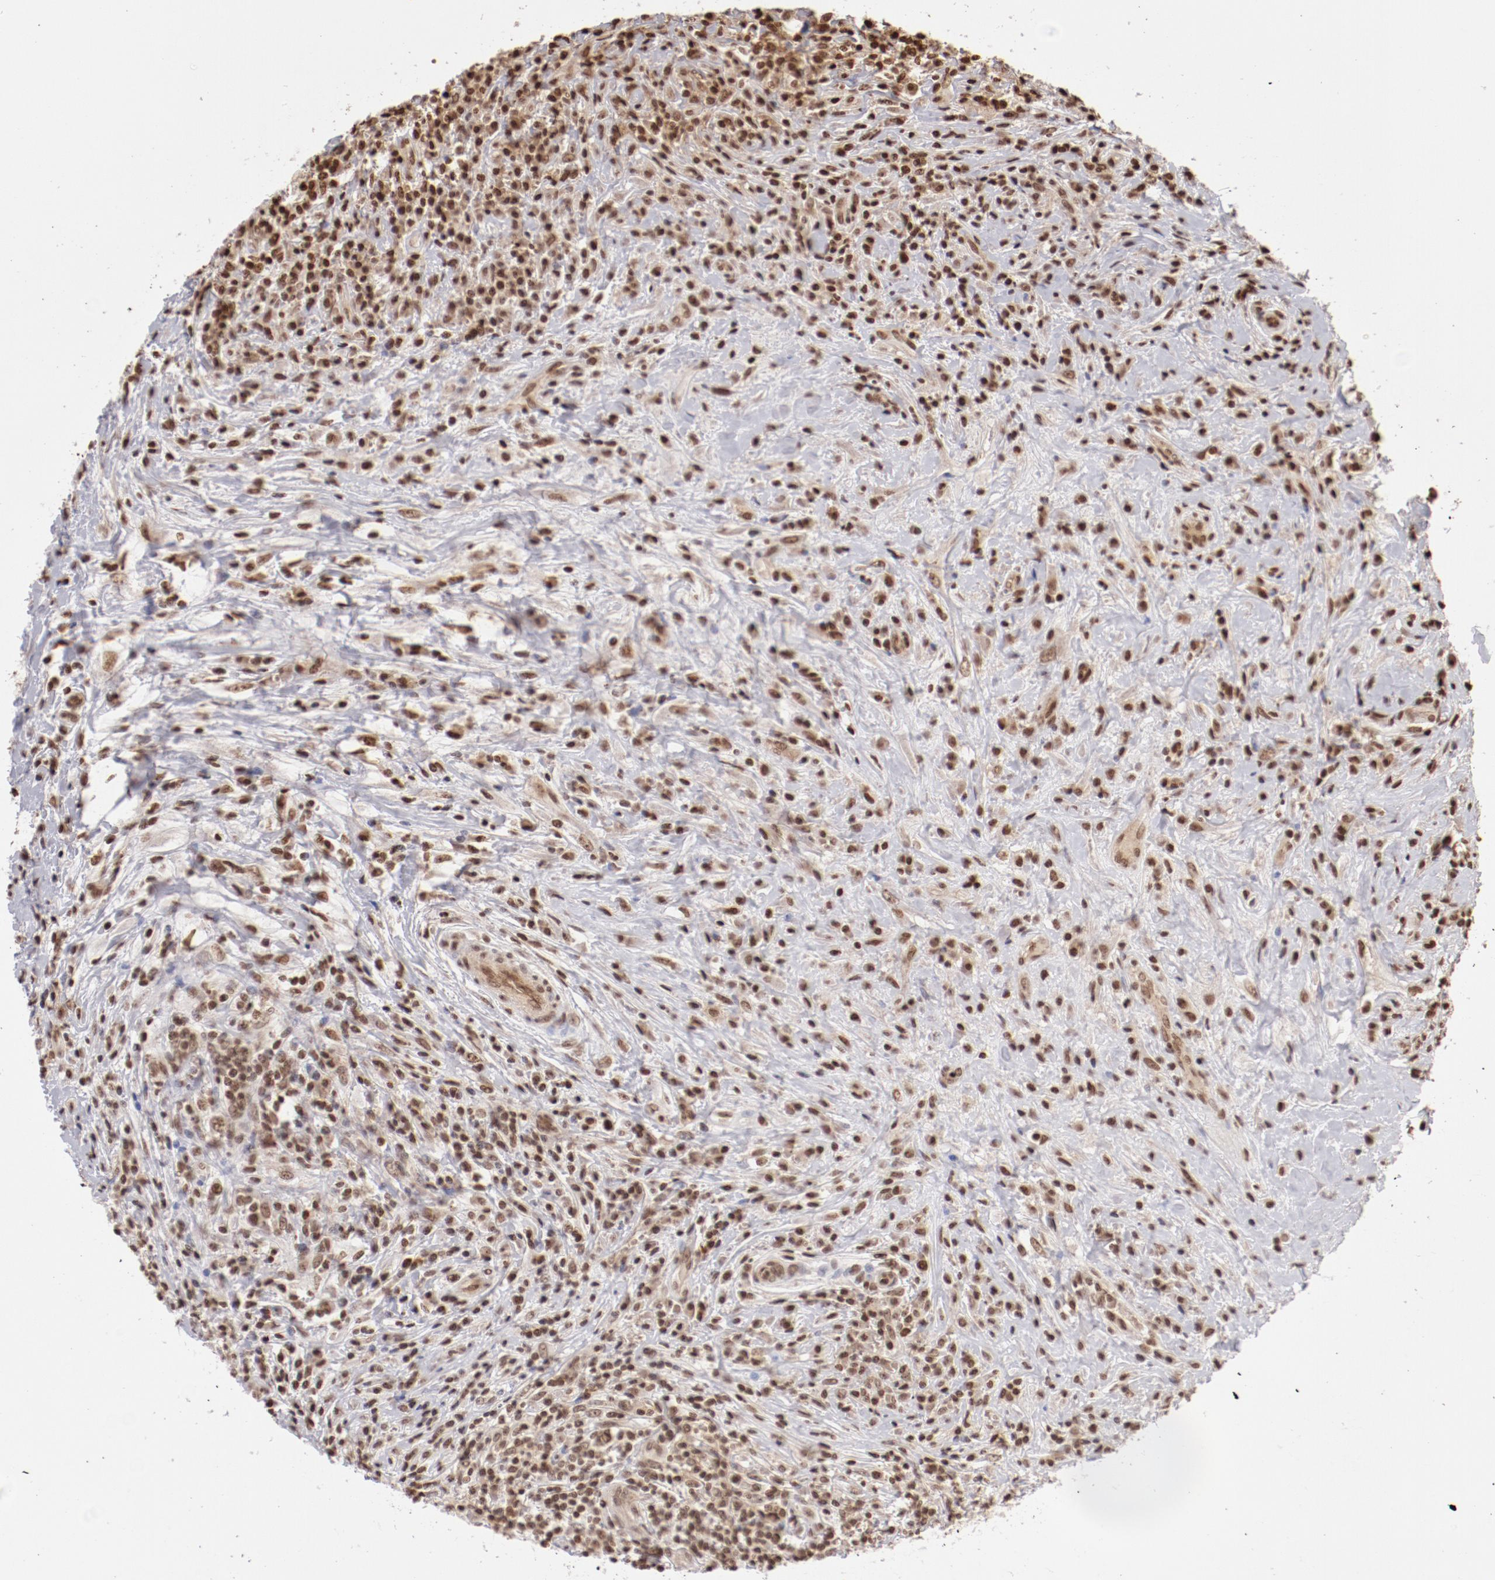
{"staining": {"intensity": "moderate", "quantity": ">75%", "location": "nuclear"}, "tissue": "lymphoma", "cell_type": "Tumor cells", "image_type": "cancer", "snomed": [{"axis": "morphology", "description": "Hodgkin's disease, NOS"}, {"axis": "topography", "description": "Lymph node"}], "caption": "Immunohistochemical staining of Hodgkin's disease displays moderate nuclear protein staining in approximately >75% of tumor cells. Ihc stains the protein of interest in brown and the nuclei are stained blue.", "gene": "ABL2", "patient": {"sex": "female", "age": 25}}